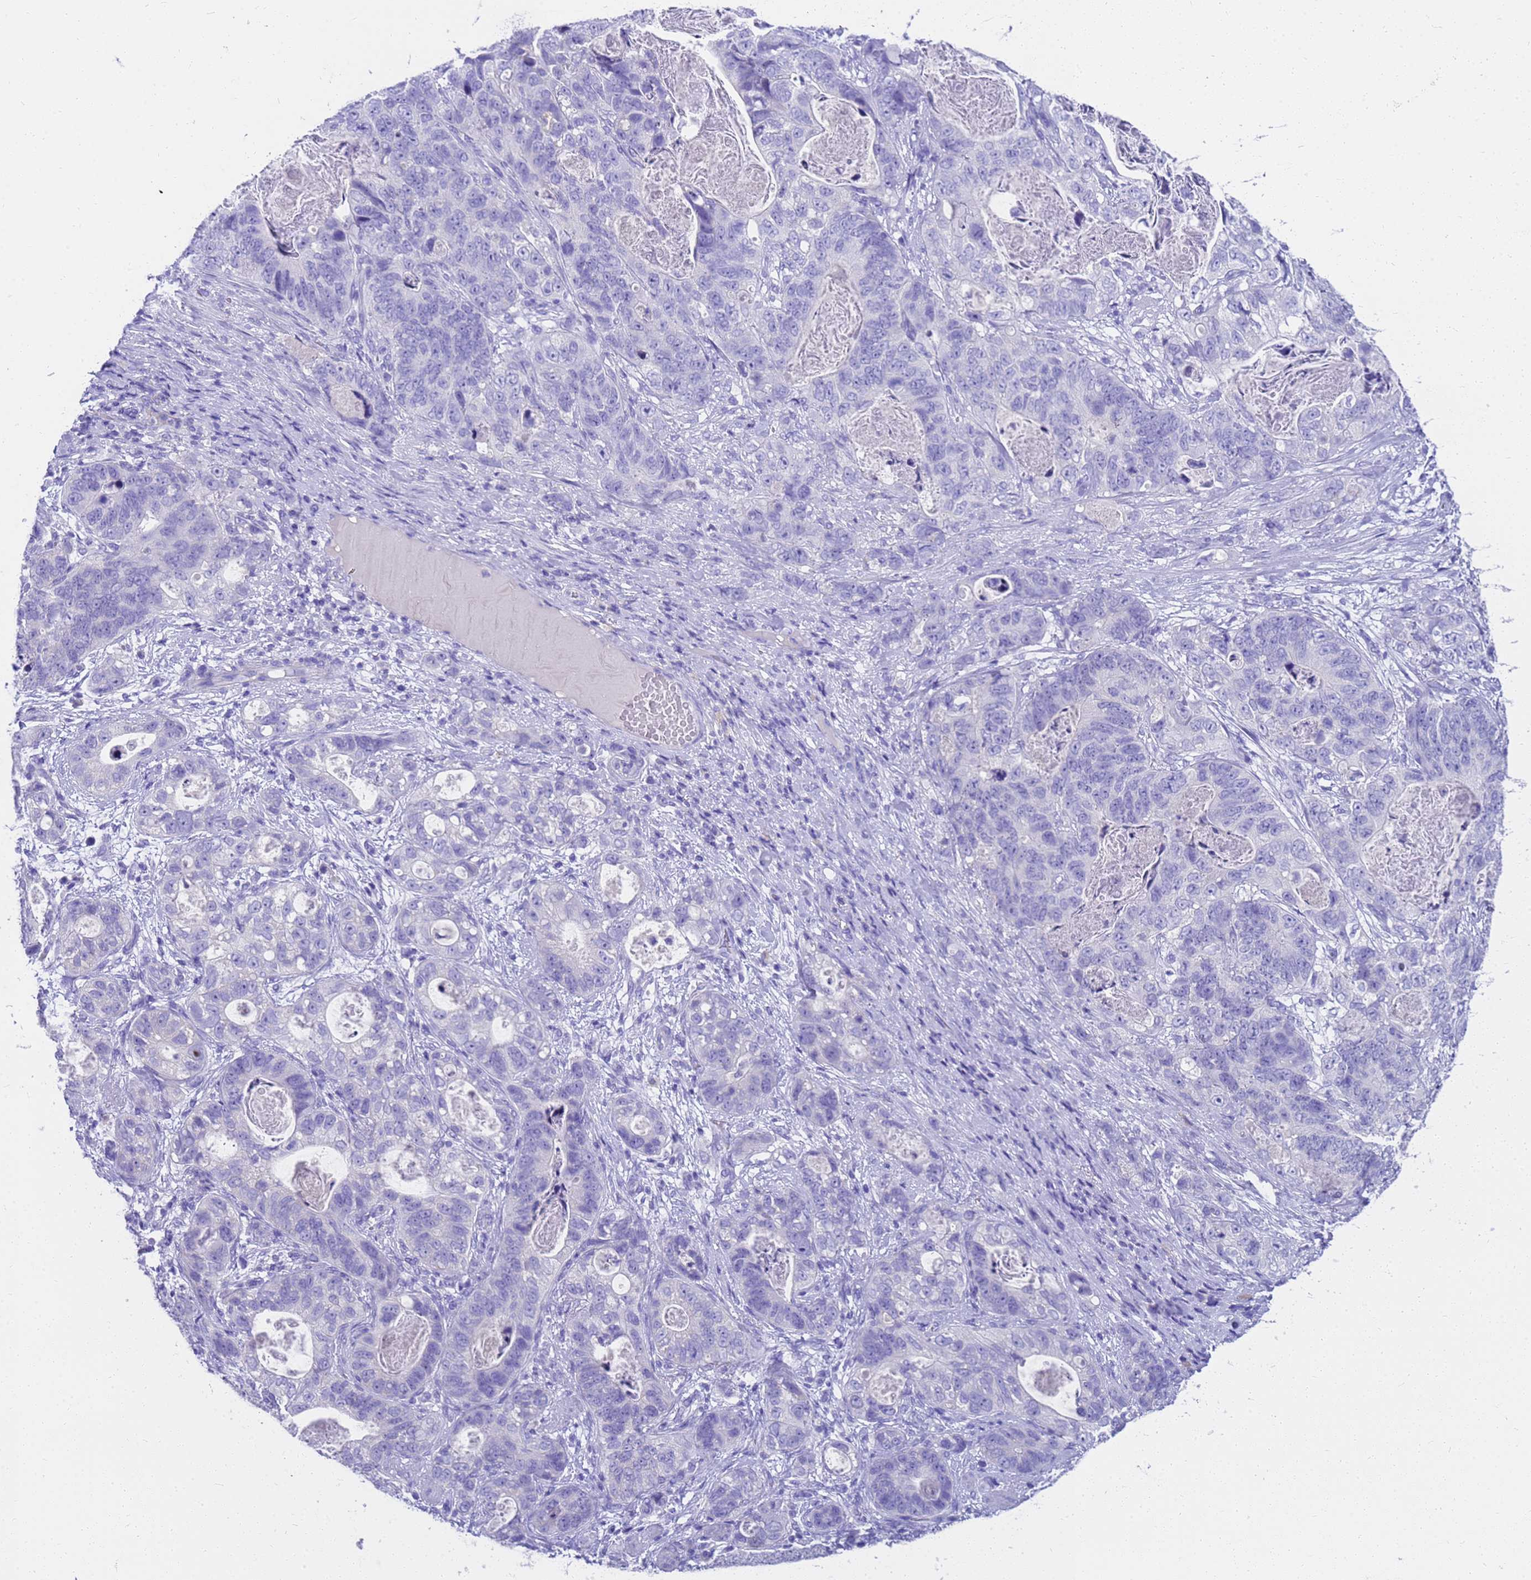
{"staining": {"intensity": "negative", "quantity": "none", "location": "none"}, "tissue": "stomach cancer", "cell_type": "Tumor cells", "image_type": "cancer", "snomed": [{"axis": "morphology", "description": "Normal tissue, NOS"}, {"axis": "morphology", "description": "Adenocarcinoma, NOS"}, {"axis": "topography", "description": "Stomach"}], "caption": "A histopathology image of stomach cancer stained for a protein reveals no brown staining in tumor cells.", "gene": "MS4A13", "patient": {"sex": "female", "age": 89}}